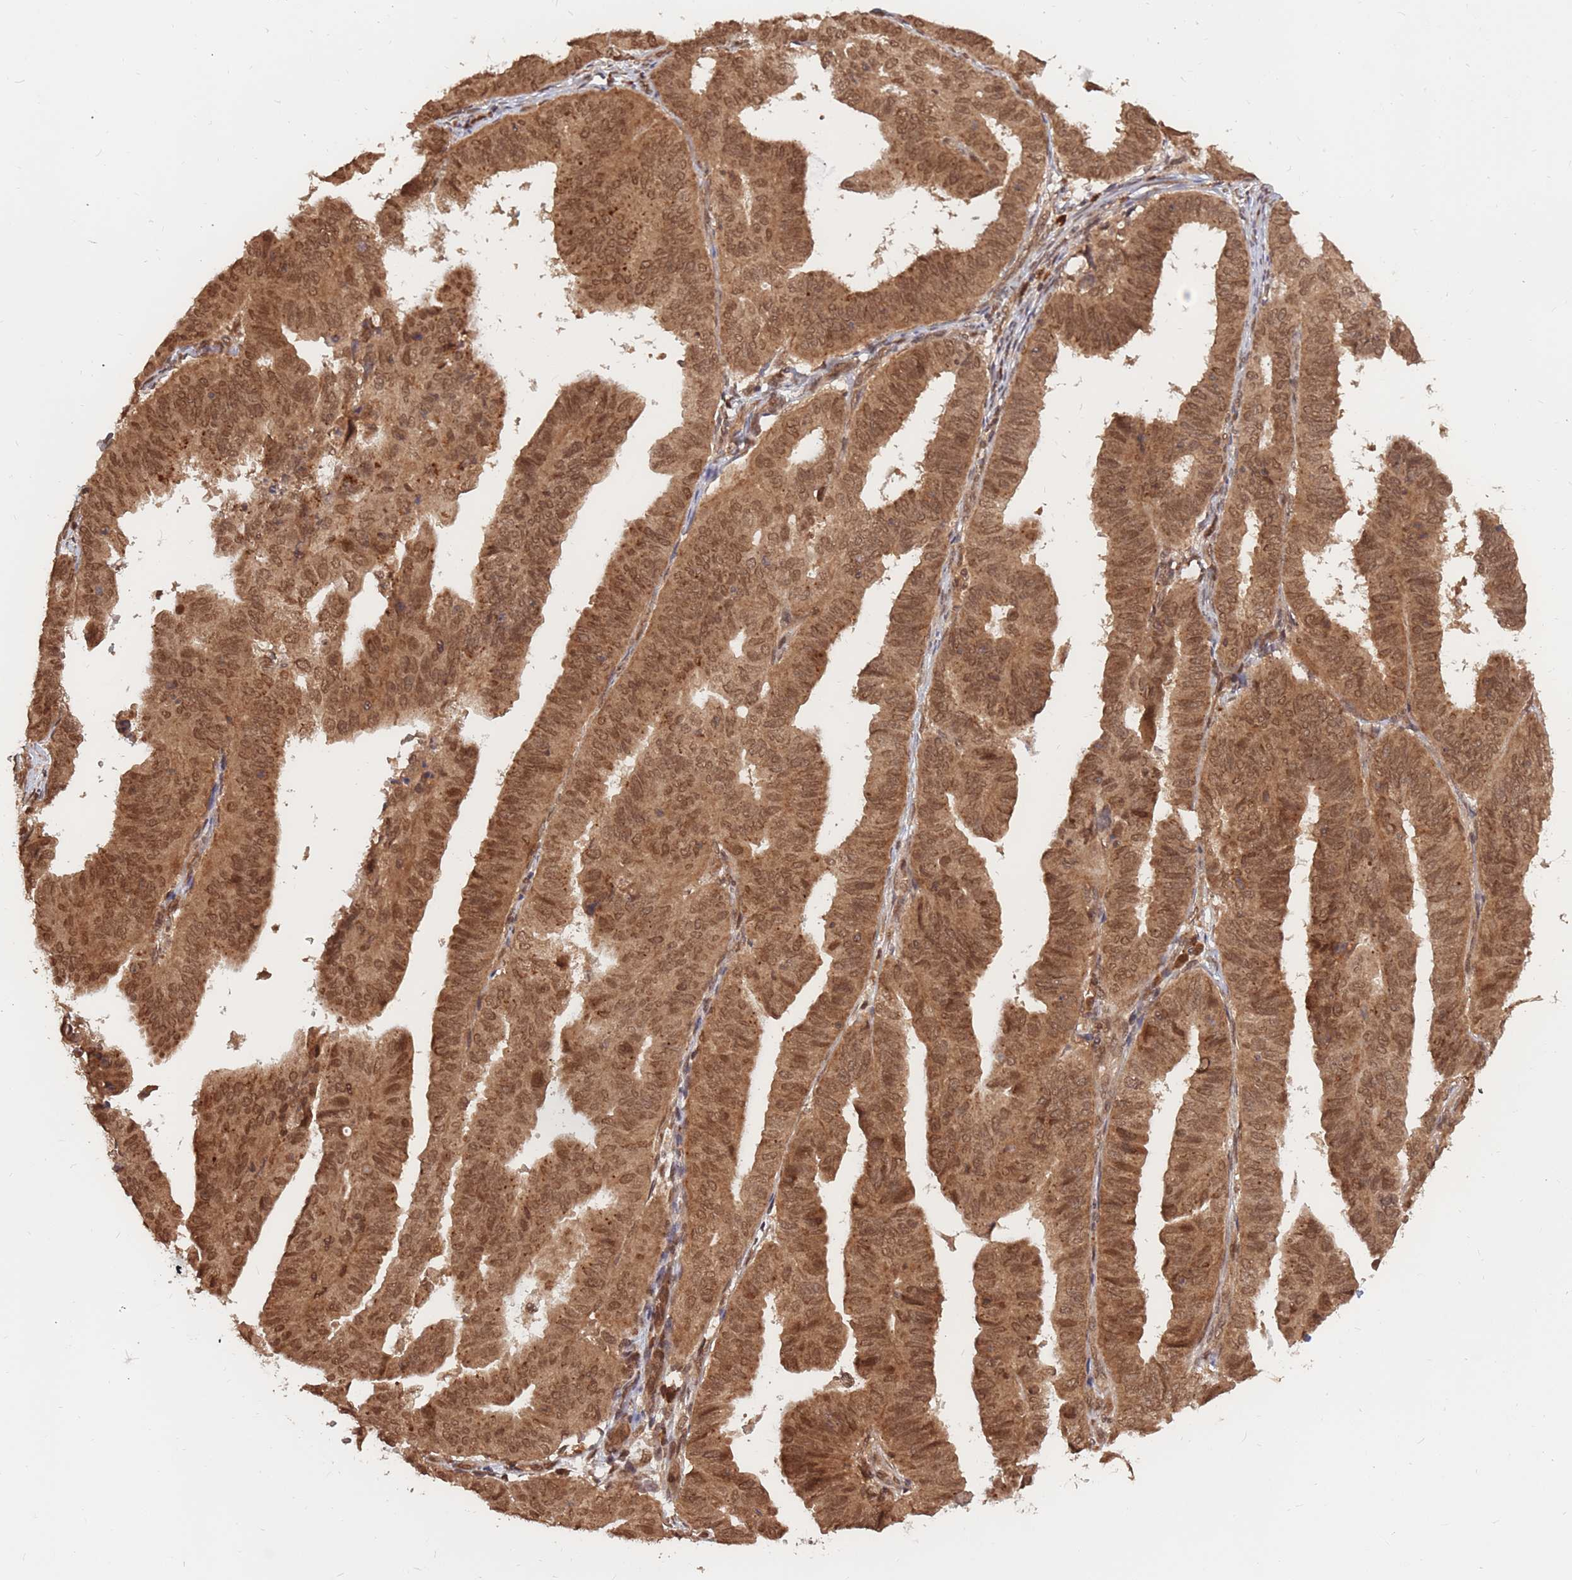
{"staining": {"intensity": "strong", "quantity": ">75%", "location": "cytoplasmic/membranous,nuclear"}, "tissue": "endometrial cancer", "cell_type": "Tumor cells", "image_type": "cancer", "snomed": [{"axis": "morphology", "description": "Adenocarcinoma, NOS"}, {"axis": "topography", "description": "Uterus"}], "caption": "An IHC photomicrograph of tumor tissue is shown. Protein staining in brown highlights strong cytoplasmic/membranous and nuclear positivity in adenocarcinoma (endometrial) within tumor cells. (brown staining indicates protein expression, while blue staining denotes nuclei).", "gene": "SRA1", "patient": {"sex": "female", "age": 77}}